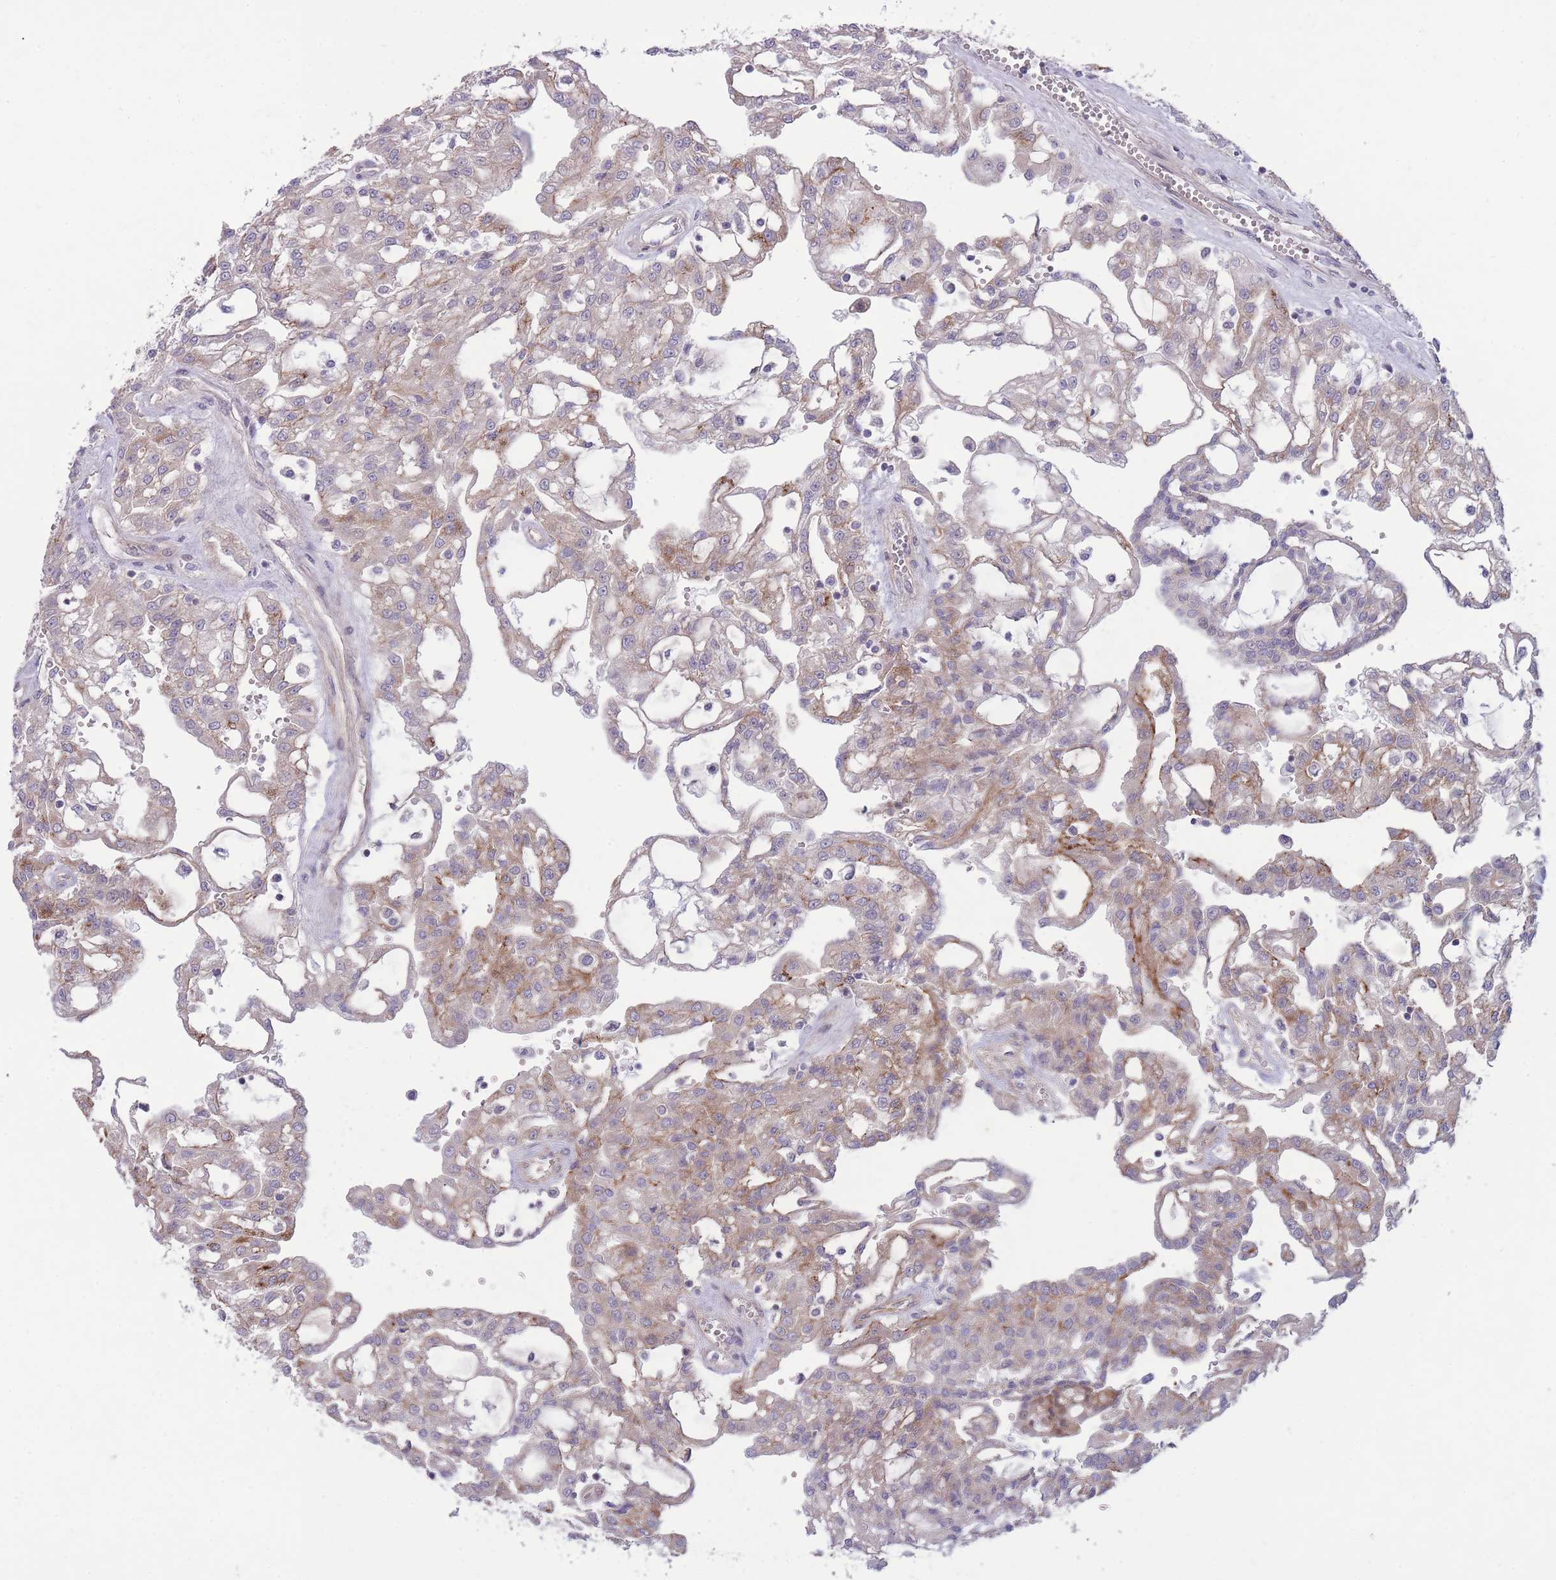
{"staining": {"intensity": "moderate", "quantity": "25%-75%", "location": "cytoplasmic/membranous"}, "tissue": "renal cancer", "cell_type": "Tumor cells", "image_type": "cancer", "snomed": [{"axis": "morphology", "description": "Adenocarcinoma, NOS"}, {"axis": "topography", "description": "Kidney"}], "caption": "Immunohistochemistry (IHC) (DAB) staining of human renal adenocarcinoma exhibits moderate cytoplasmic/membranous protein staining in approximately 25%-75% of tumor cells.", "gene": "RIC8A", "patient": {"sex": "male", "age": 63}}